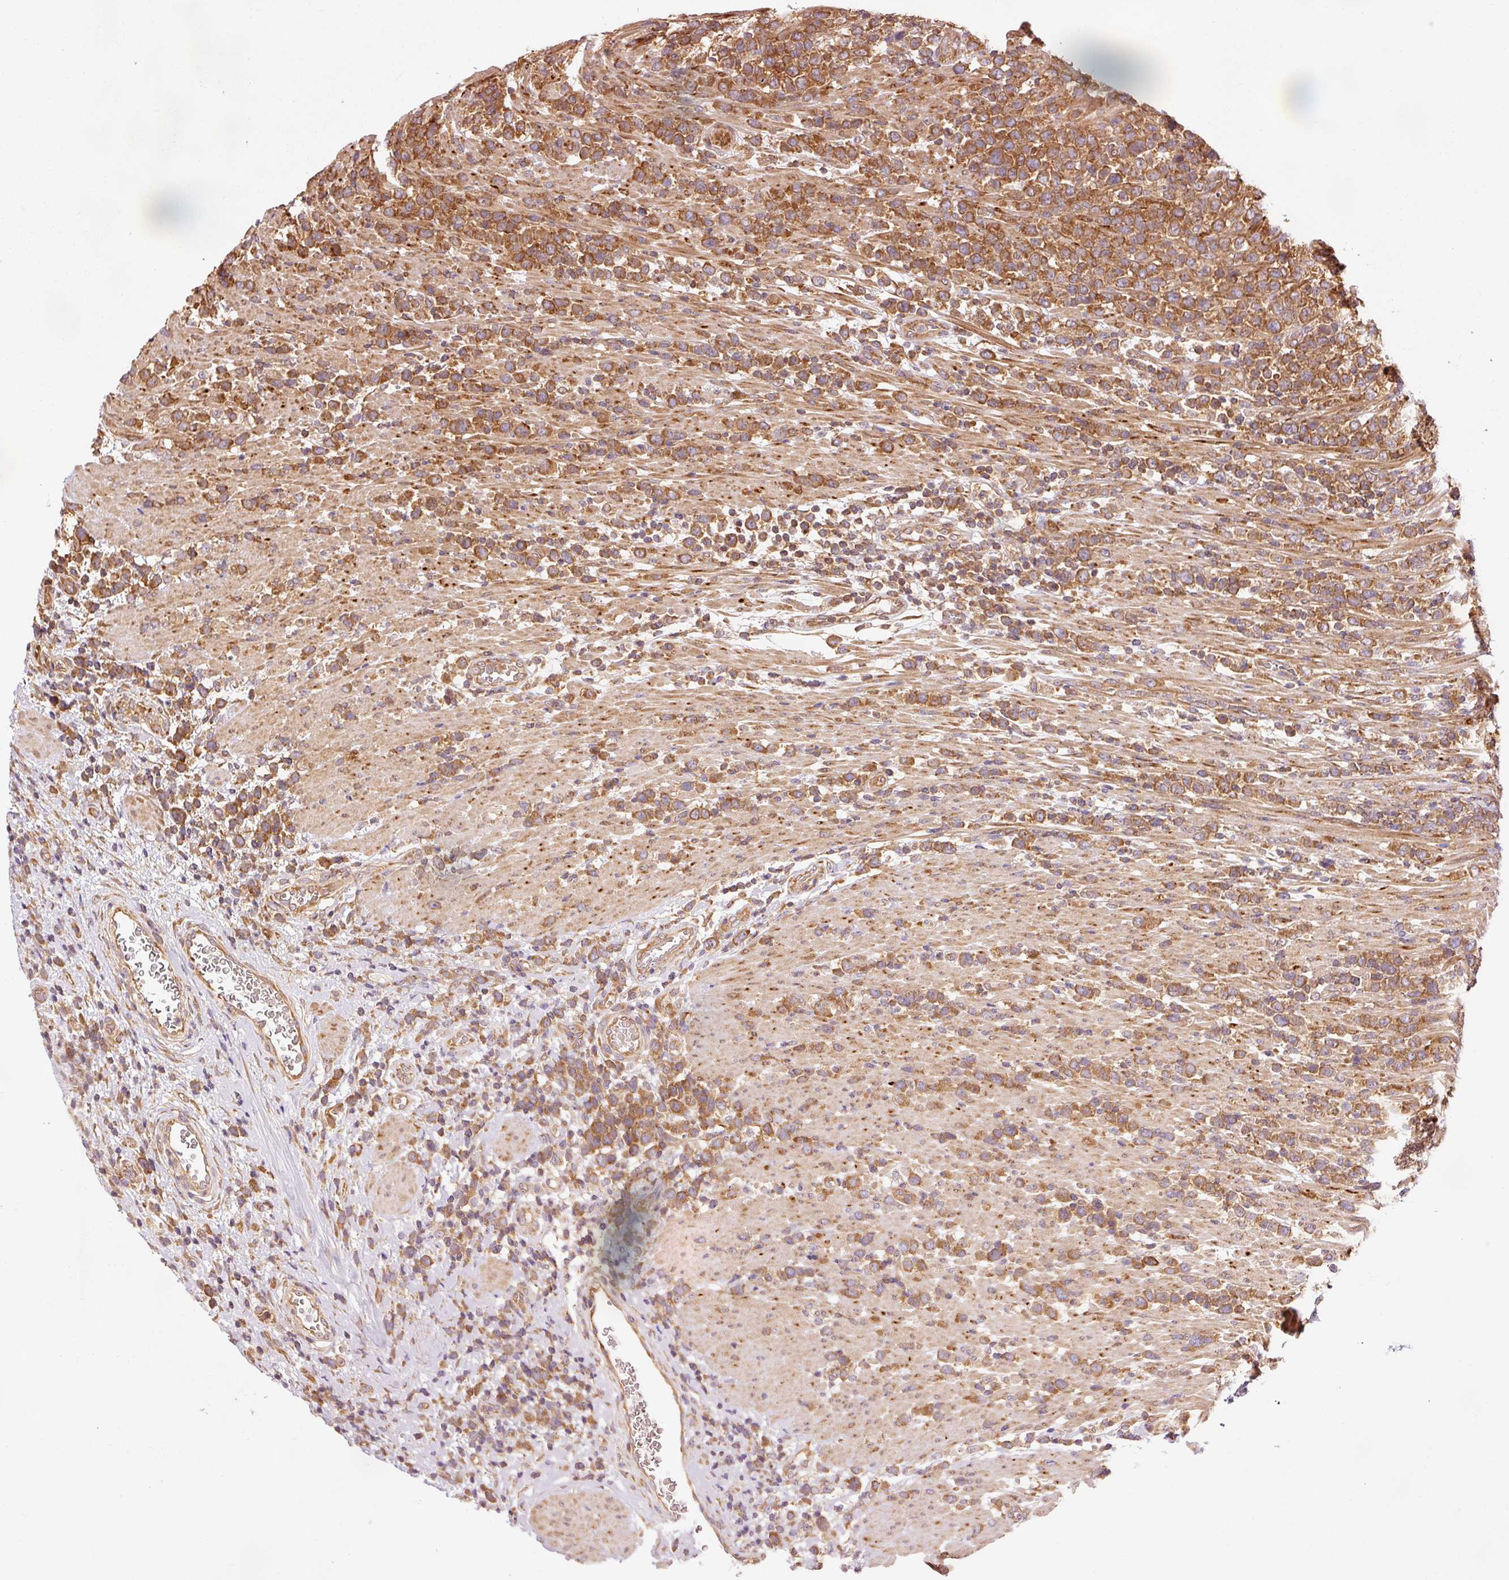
{"staining": {"intensity": "strong", "quantity": ">75%", "location": "cytoplasmic/membranous"}, "tissue": "lymphoma", "cell_type": "Tumor cells", "image_type": "cancer", "snomed": [{"axis": "morphology", "description": "Malignant lymphoma, non-Hodgkin's type, High grade"}, {"axis": "topography", "description": "Soft tissue"}], "caption": "A high-resolution image shows immunohistochemistry (IHC) staining of high-grade malignant lymphoma, non-Hodgkin's type, which shows strong cytoplasmic/membranous positivity in approximately >75% of tumor cells.", "gene": "PDAP1", "patient": {"sex": "female", "age": 56}}